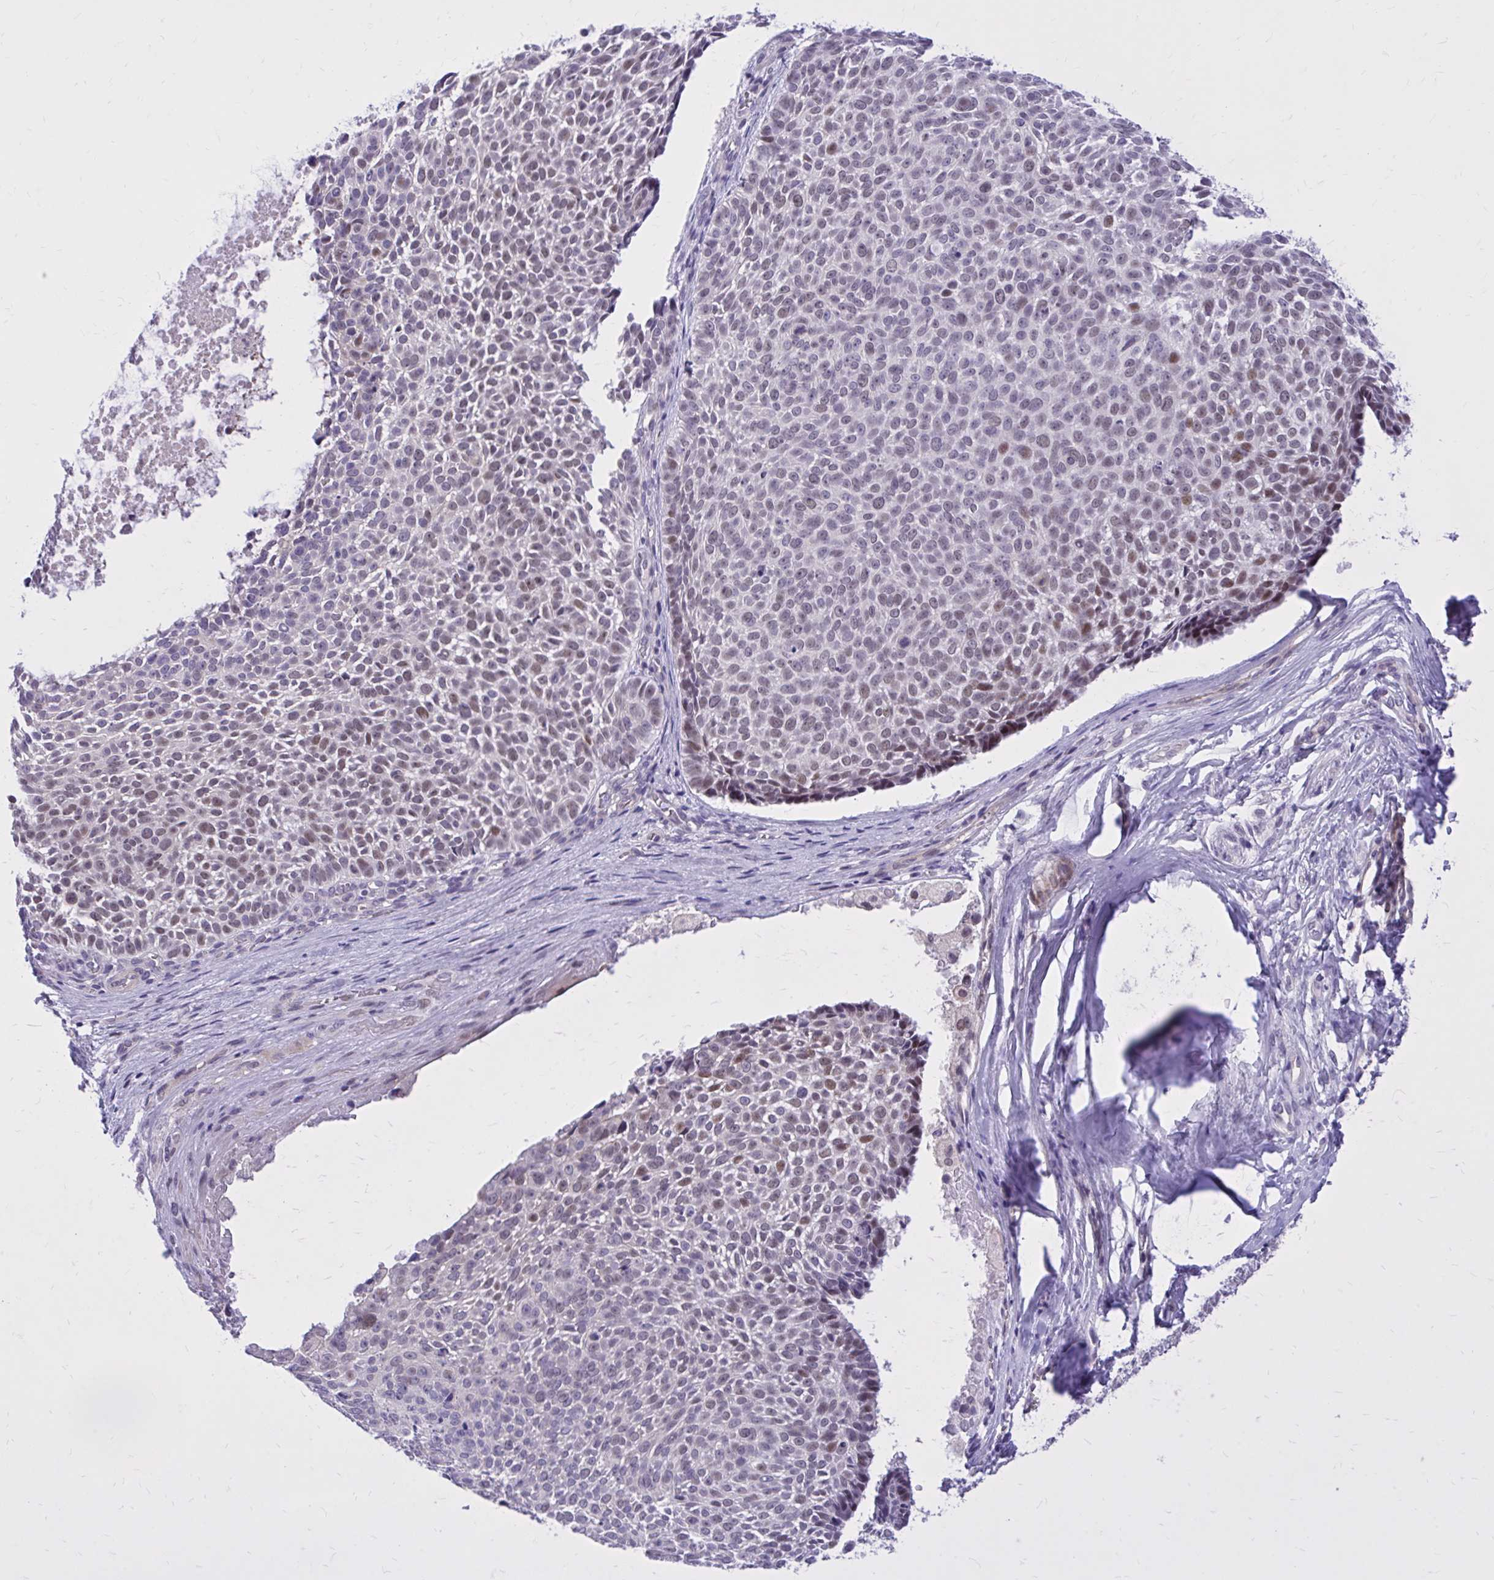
{"staining": {"intensity": "moderate", "quantity": "25%-75%", "location": "nuclear"}, "tissue": "skin cancer", "cell_type": "Tumor cells", "image_type": "cancer", "snomed": [{"axis": "morphology", "description": "Basal cell carcinoma"}, {"axis": "topography", "description": "Skin"}, {"axis": "topography", "description": "Skin of face"}, {"axis": "topography", "description": "Skin of nose"}], "caption": "High-power microscopy captured an IHC histopathology image of basal cell carcinoma (skin), revealing moderate nuclear positivity in about 25%-75% of tumor cells.", "gene": "ZBTB25", "patient": {"sex": "female", "age": 86}}